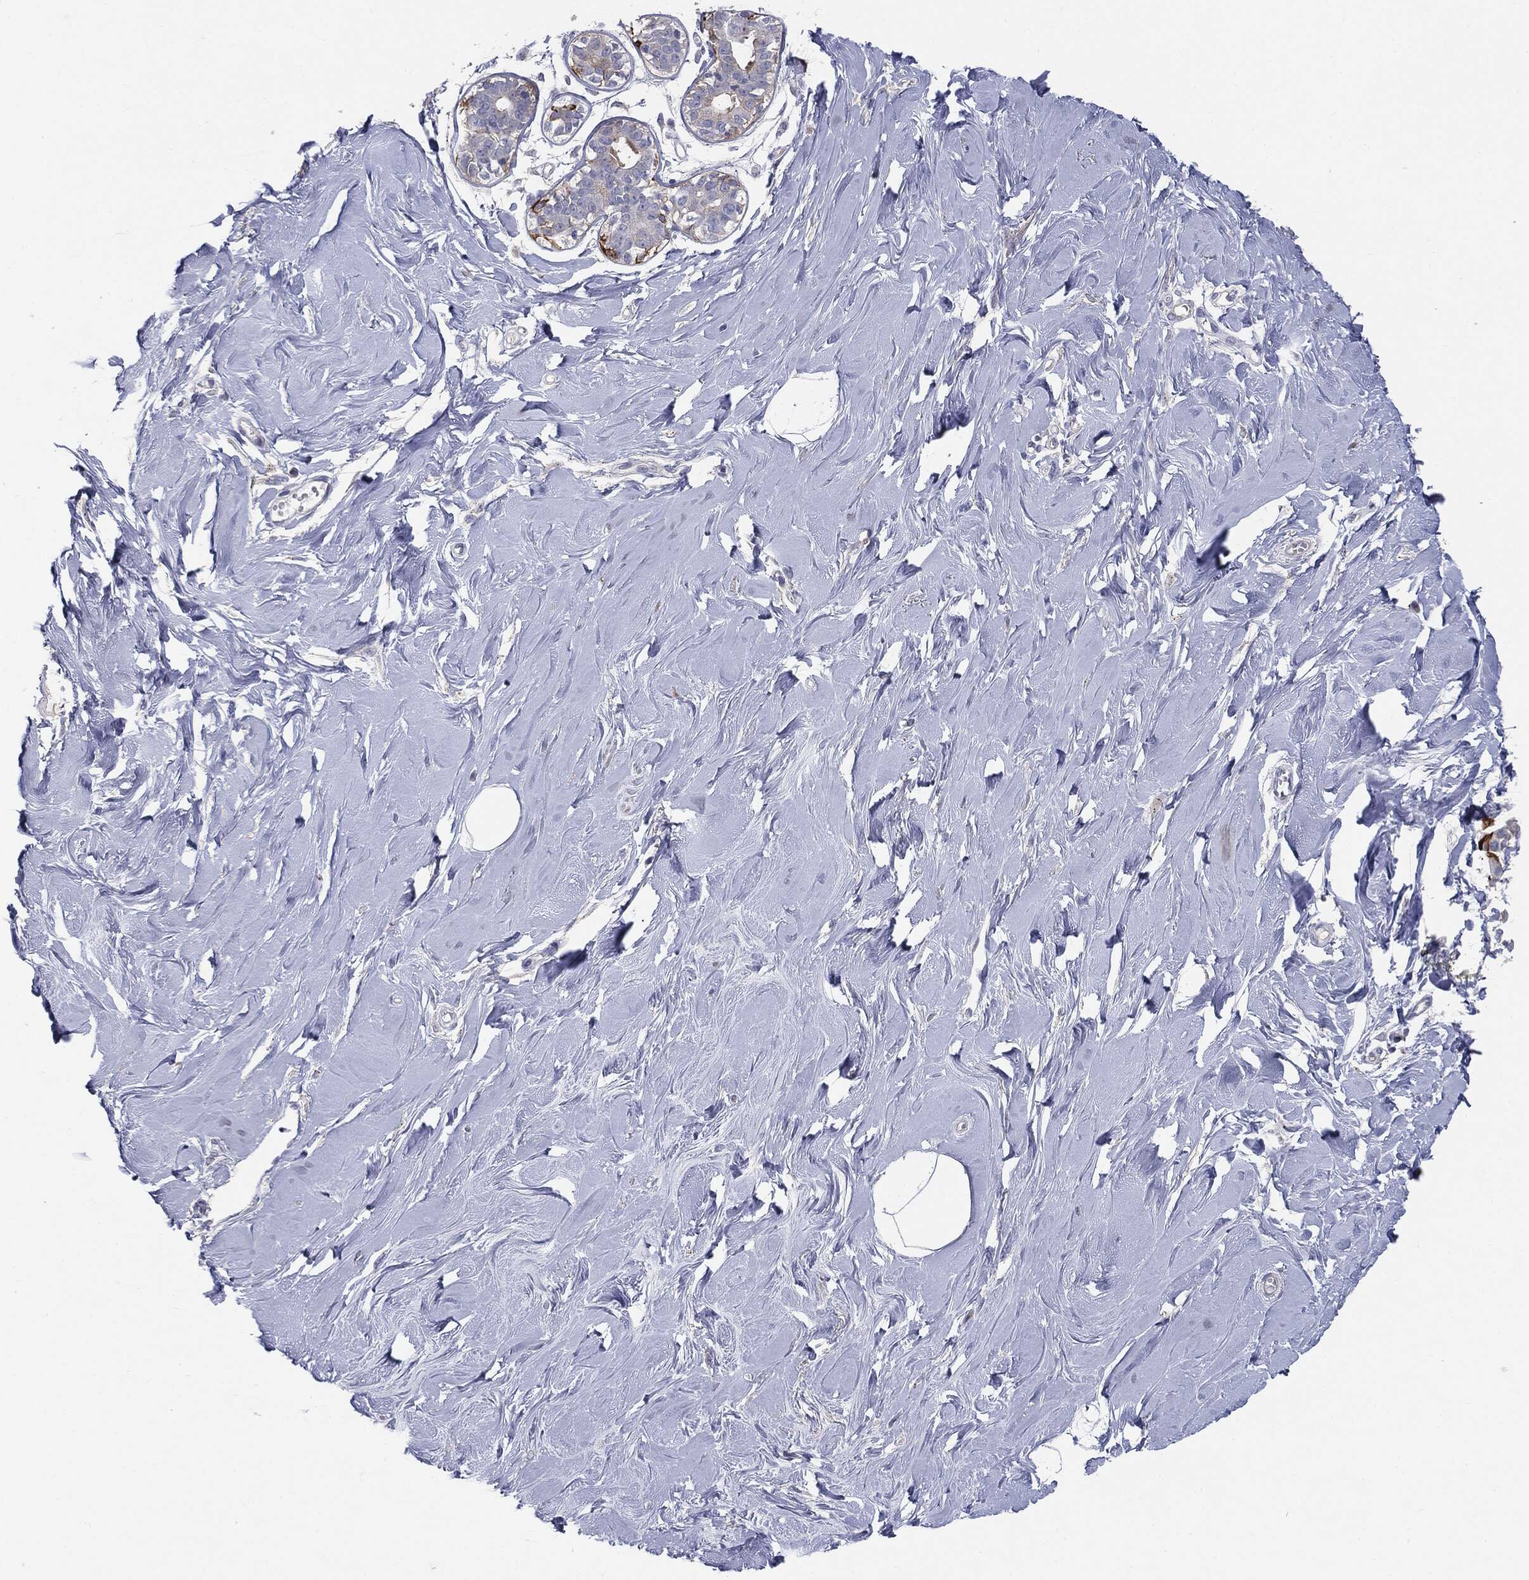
{"staining": {"intensity": "negative", "quantity": "none", "location": "none"}, "tissue": "soft tissue", "cell_type": "Fibroblasts", "image_type": "normal", "snomed": [{"axis": "morphology", "description": "Normal tissue, NOS"}, {"axis": "topography", "description": "Breast"}], "caption": "The IHC histopathology image has no significant expression in fibroblasts of soft tissue.", "gene": "KRT5", "patient": {"sex": "female", "age": 49}}